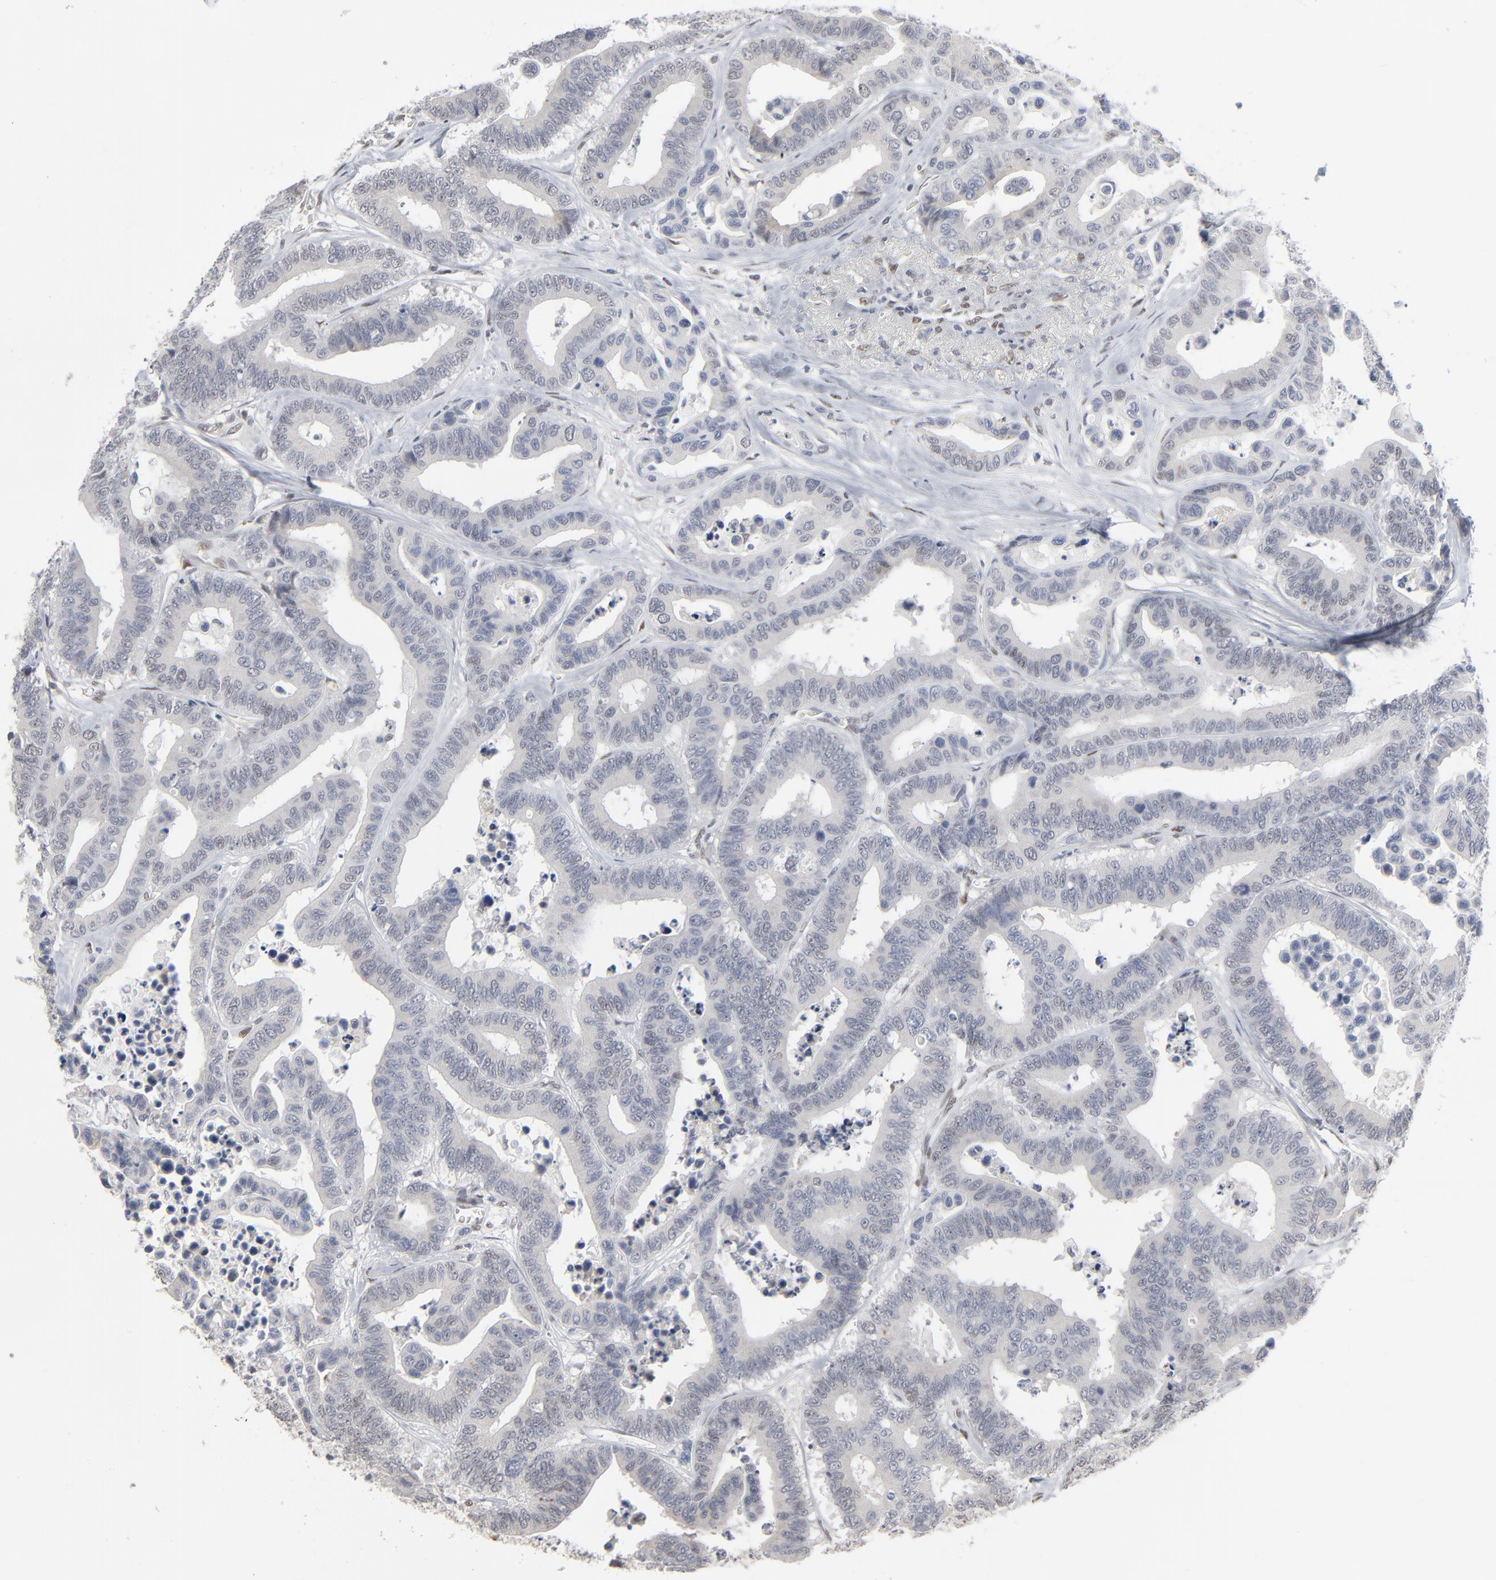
{"staining": {"intensity": "negative", "quantity": "none", "location": "none"}, "tissue": "colorectal cancer", "cell_type": "Tumor cells", "image_type": "cancer", "snomed": [{"axis": "morphology", "description": "Adenocarcinoma, NOS"}, {"axis": "topography", "description": "Colon"}], "caption": "Immunohistochemistry histopathology image of adenocarcinoma (colorectal) stained for a protein (brown), which shows no expression in tumor cells. (DAB (3,3'-diaminobenzidine) immunohistochemistry (IHC) visualized using brightfield microscopy, high magnification).", "gene": "ATF7", "patient": {"sex": "male", "age": 82}}